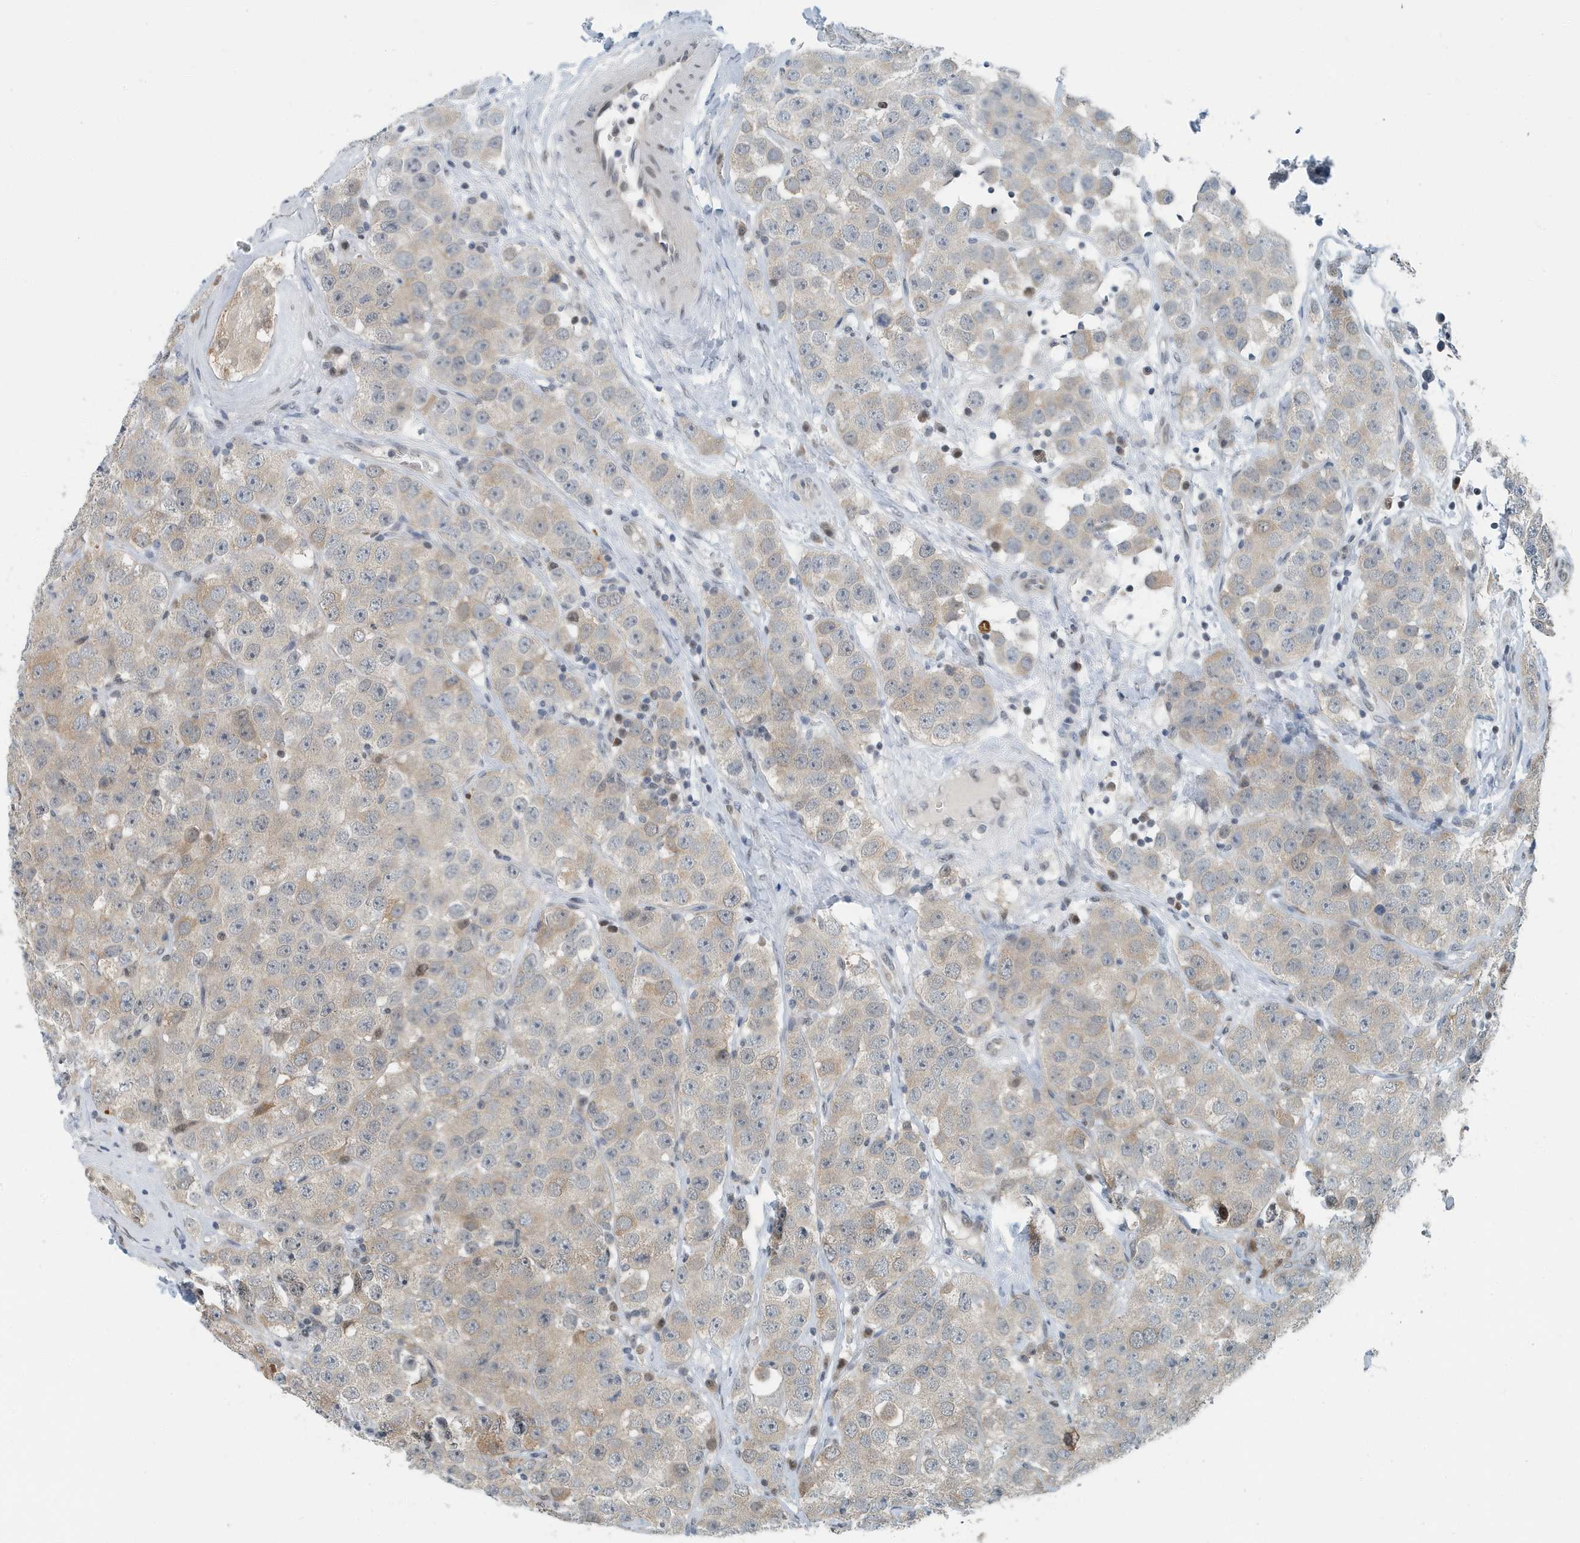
{"staining": {"intensity": "weak", "quantity": "25%-75%", "location": "cytoplasmic/membranous"}, "tissue": "testis cancer", "cell_type": "Tumor cells", "image_type": "cancer", "snomed": [{"axis": "morphology", "description": "Seminoma, NOS"}, {"axis": "topography", "description": "Testis"}], "caption": "Testis seminoma stained with DAB (3,3'-diaminobenzidine) IHC shows low levels of weak cytoplasmic/membranous expression in about 25%-75% of tumor cells.", "gene": "KIF15", "patient": {"sex": "male", "age": 28}}